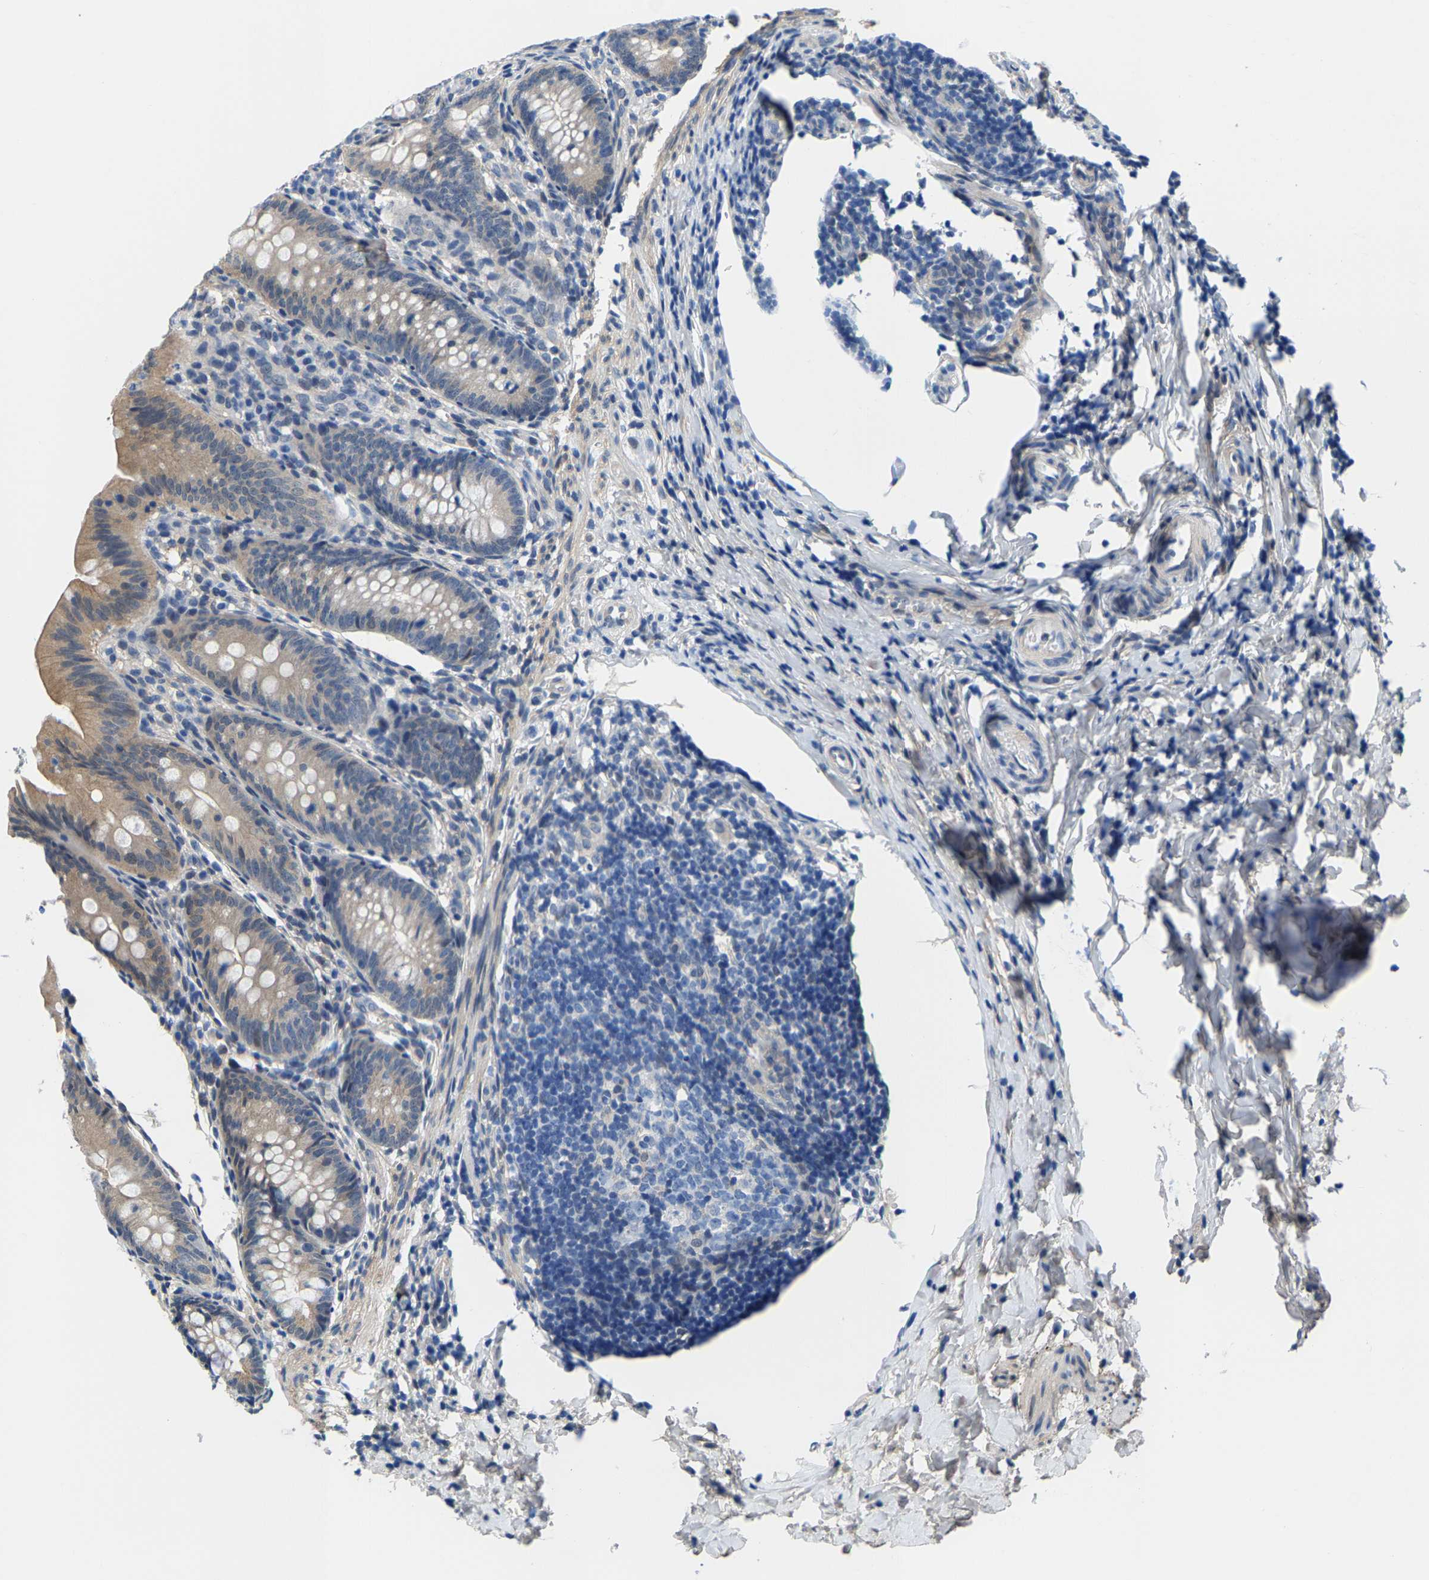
{"staining": {"intensity": "weak", "quantity": "25%-75%", "location": "cytoplasmic/membranous"}, "tissue": "appendix", "cell_type": "Glandular cells", "image_type": "normal", "snomed": [{"axis": "morphology", "description": "Normal tissue, NOS"}, {"axis": "topography", "description": "Appendix"}], "caption": "Appendix stained for a protein (brown) exhibits weak cytoplasmic/membranous positive positivity in about 25%-75% of glandular cells.", "gene": "SSH3", "patient": {"sex": "male", "age": 1}}